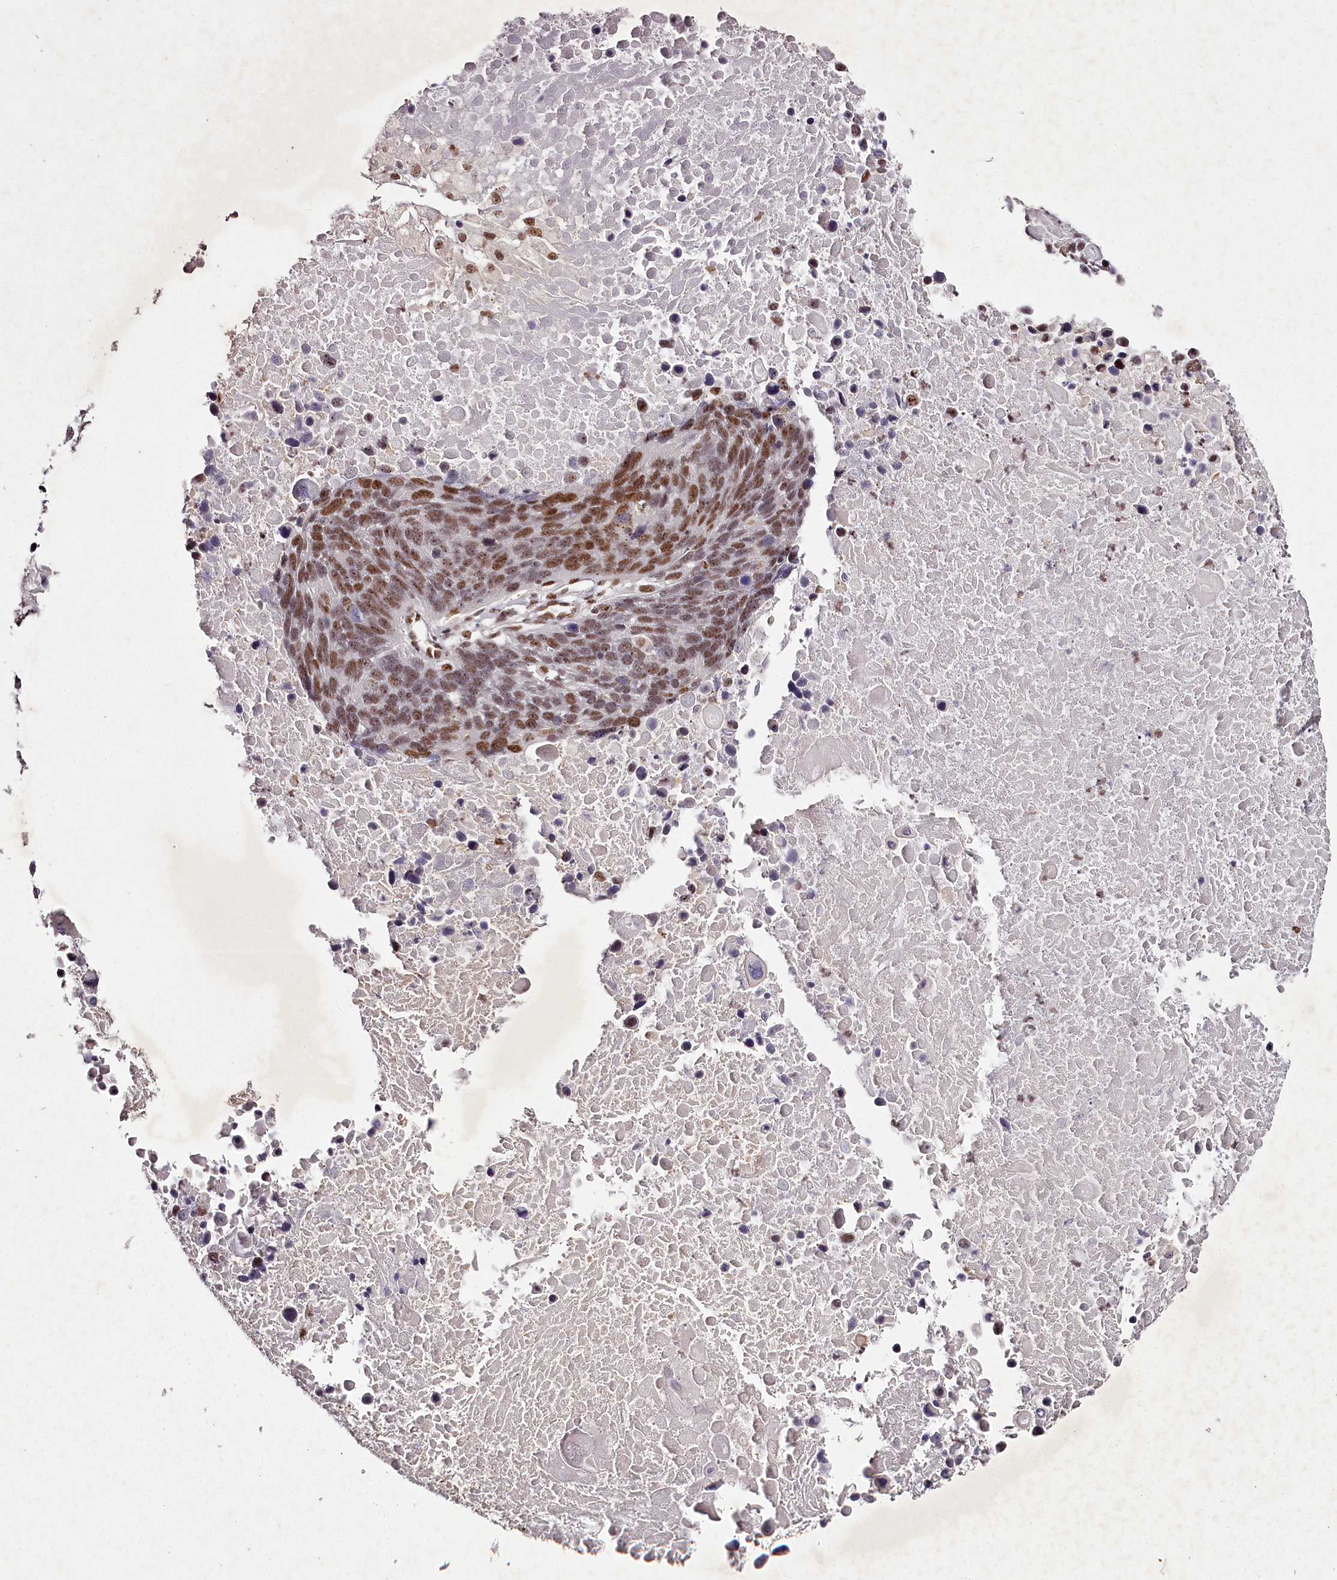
{"staining": {"intensity": "moderate", "quantity": ">75%", "location": "nuclear"}, "tissue": "lung cancer", "cell_type": "Tumor cells", "image_type": "cancer", "snomed": [{"axis": "morphology", "description": "Normal tissue, NOS"}, {"axis": "morphology", "description": "Squamous cell carcinoma, NOS"}, {"axis": "topography", "description": "Lymph node"}, {"axis": "topography", "description": "Lung"}], "caption": "Protein expression analysis of human lung squamous cell carcinoma reveals moderate nuclear staining in about >75% of tumor cells.", "gene": "PSPC1", "patient": {"sex": "male", "age": 66}}